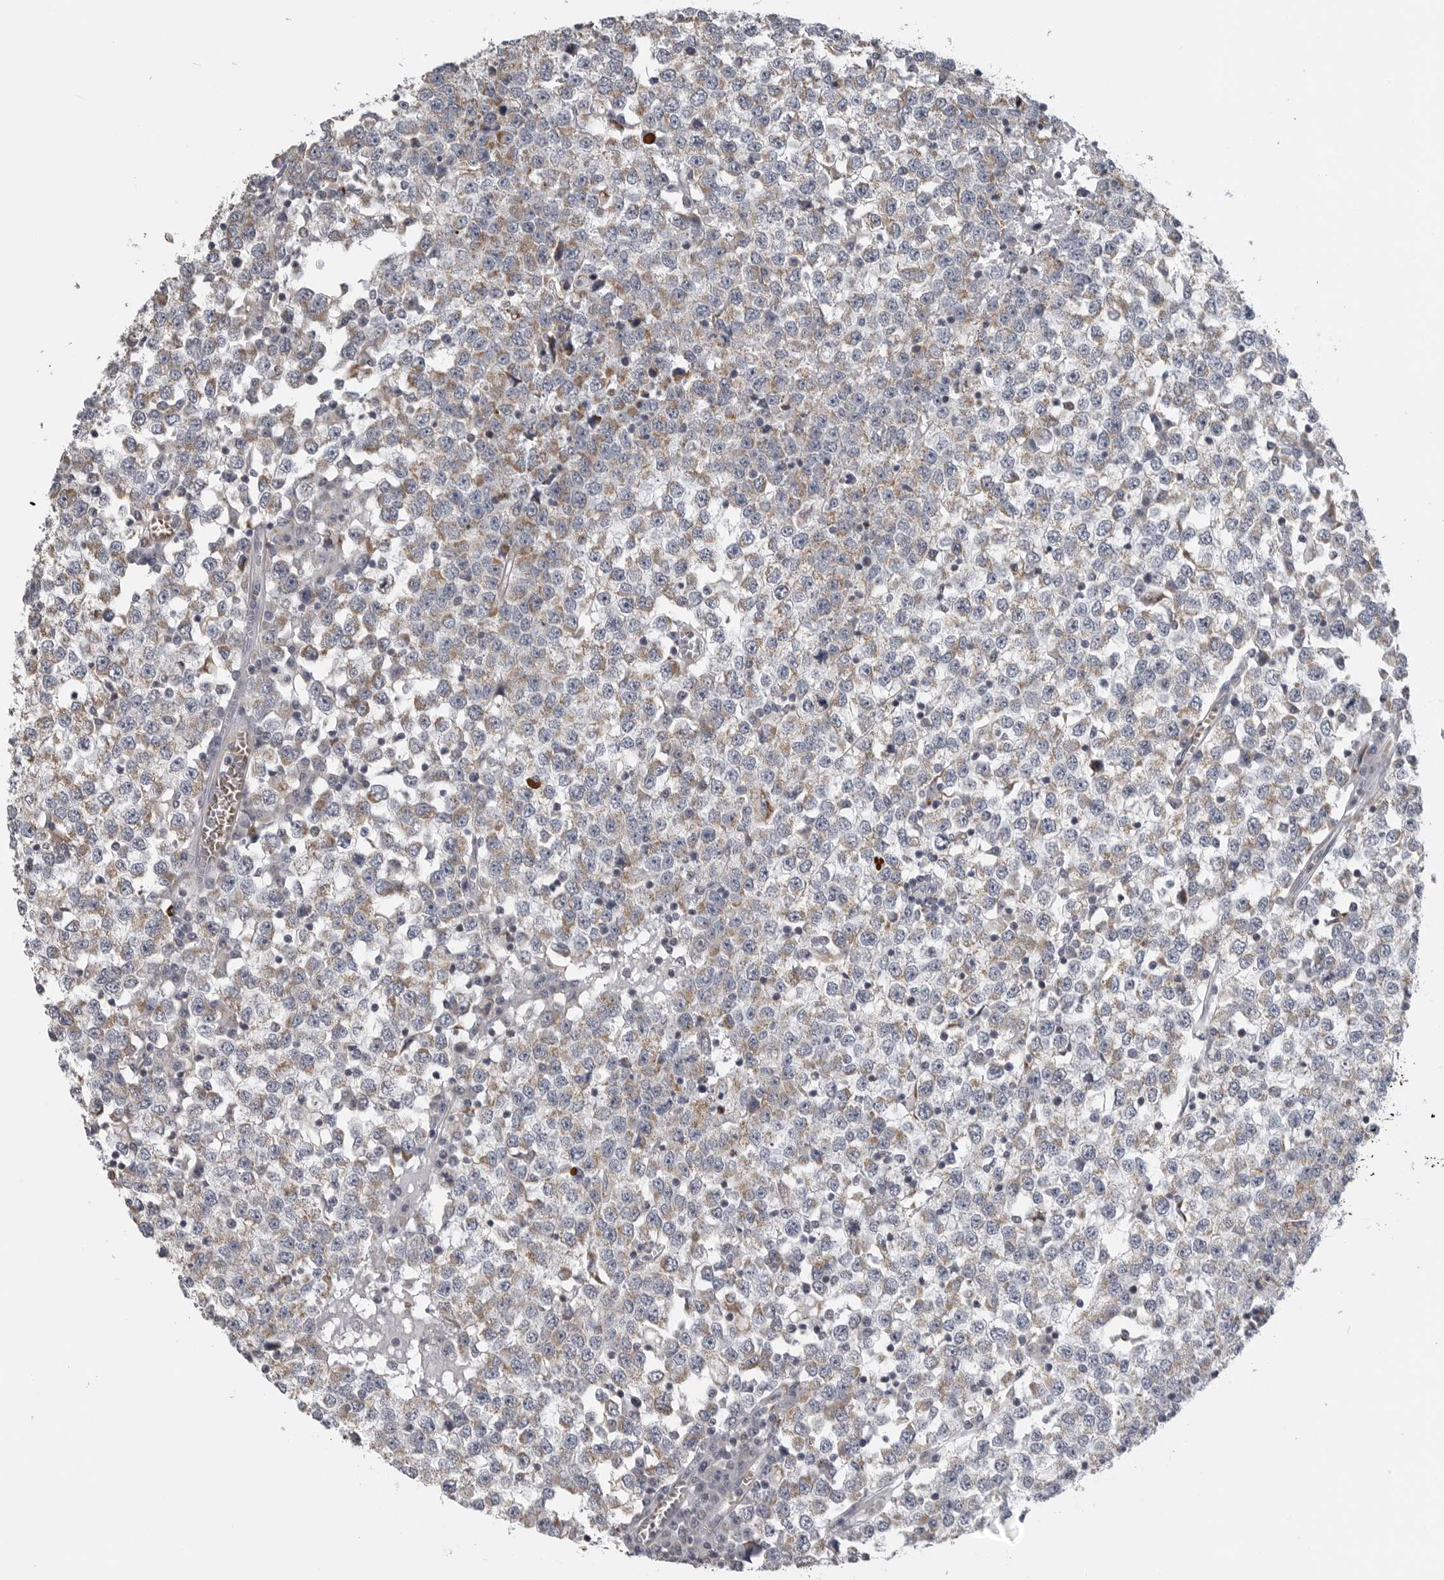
{"staining": {"intensity": "weak", "quantity": "25%-75%", "location": "cytoplasmic/membranous"}, "tissue": "testis cancer", "cell_type": "Tumor cells", "image_type": "cancer", "snomed": [{"axis": "morphology", "description": "Seminoma, NOS"}, {"axis": "topography", "description": "Testis"}], "caption": "Testis cancer stained with DAB (3,3'-diaminobenzidine) immunohistochemistry (IHC) exhibits low levels of weak cytoplasmic/membranous positivity in about 25%-75% of tumor cells. The protein of interest is stained brown, and the nuclei are stained in blue (DAB (3,3'-diaminobenzidine) IHC with brightfield microscopy, high magnification).", "gene": "RXFP3", "patient": {"sex": "male", "age": 65}}